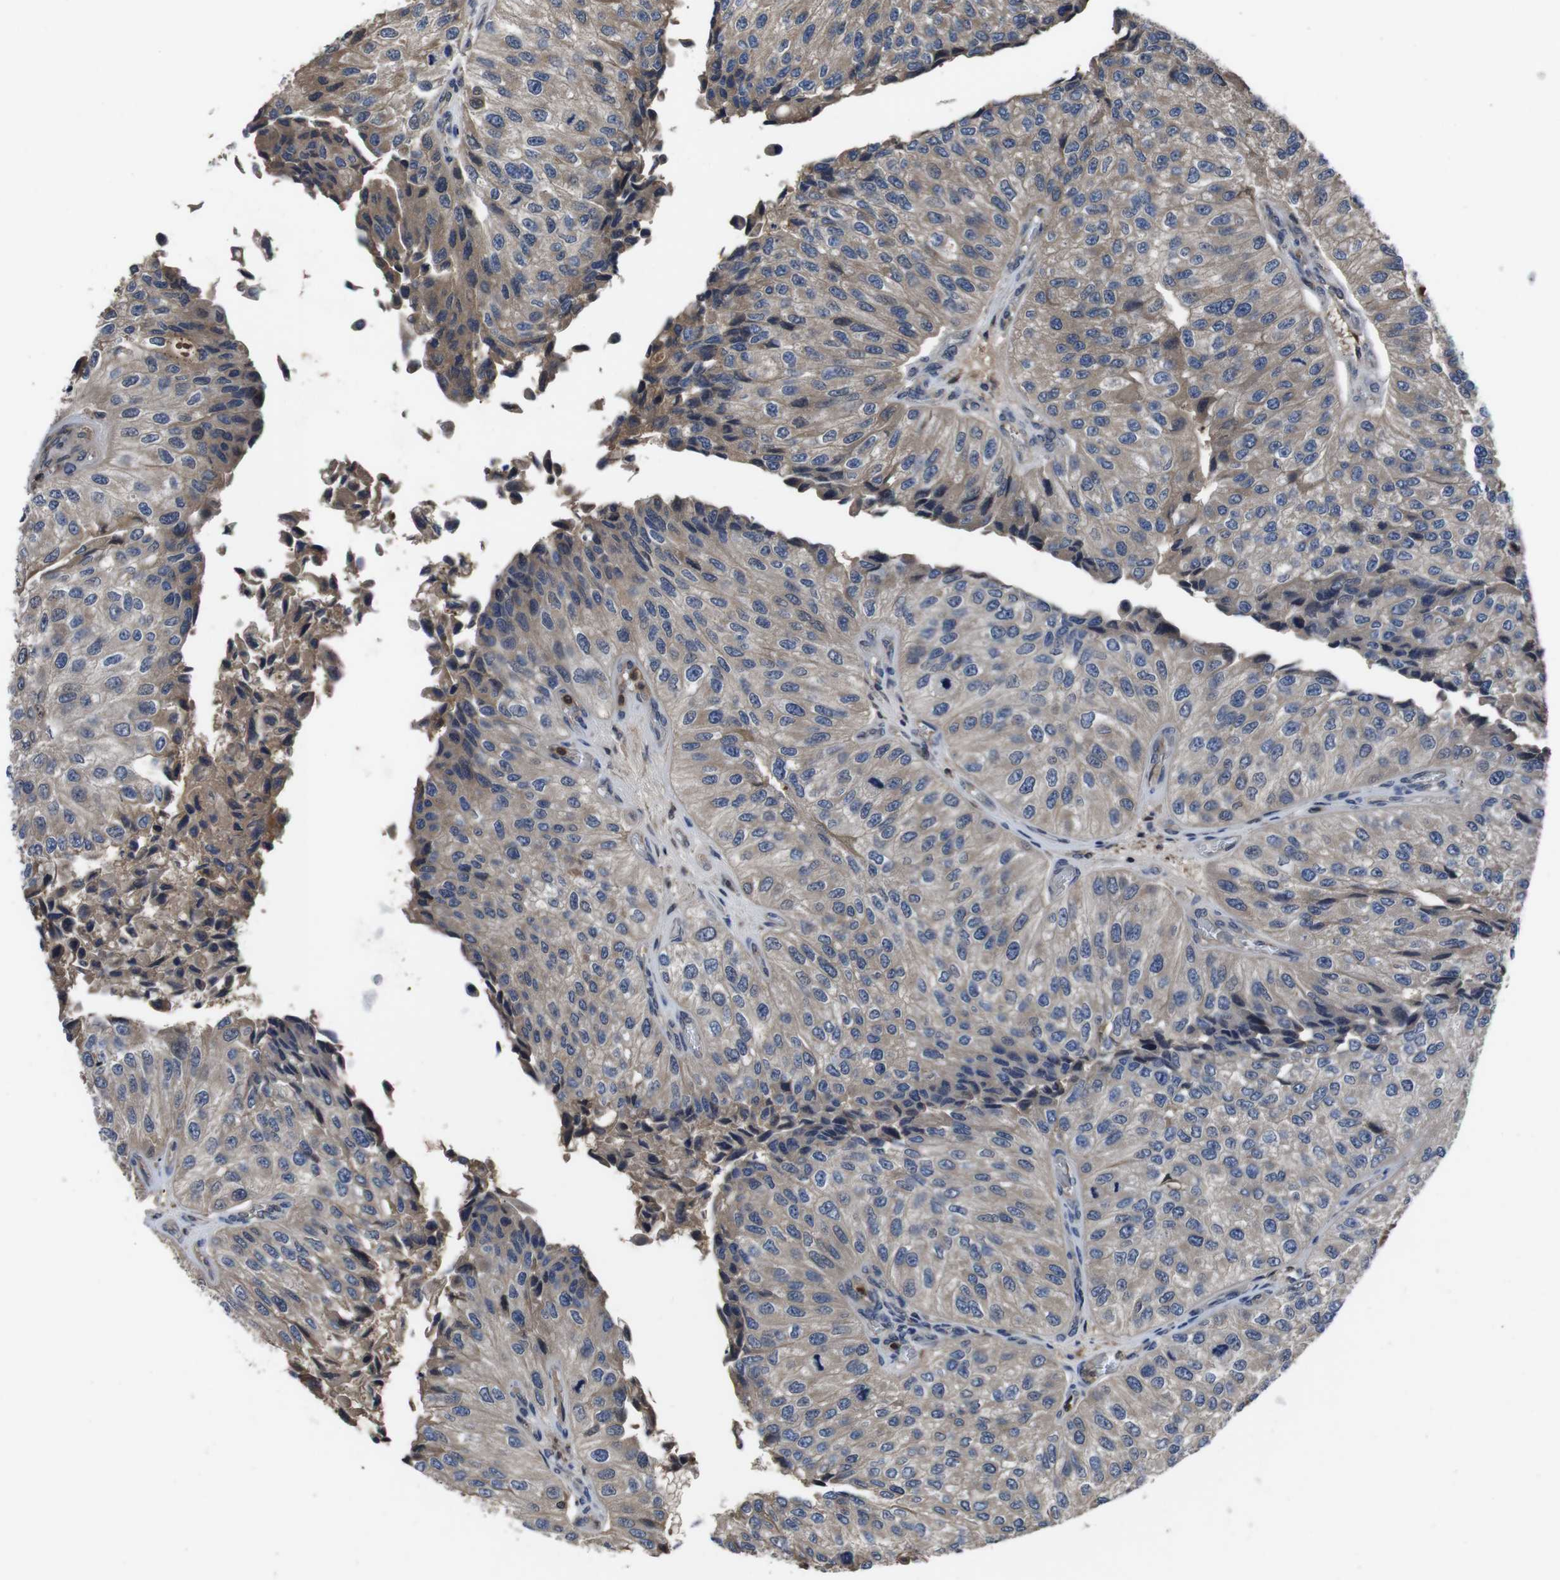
{"staining": {"intensity": "weak", "quantity": "<25%", "location": "cytoplasmic/membranous"}, "tissue": "urothelial cancer", "cell_type": "Tumor cells", "image_type": "cancer", "snomed": [{"axis": "morphology", "description": "Urothelial carcinoma, High grade"}, {"axis": "topography", "description": "Kidney"}, {"axis": "topography", "description": "Urinary bladder"}], "caption": "High power microscopy histopathology image of an IHC image of urothelial cancer, revealing no significant expression in tumor cells.", "gene": "CXCL11", "patient": {"sex": "male", "age": 77}}